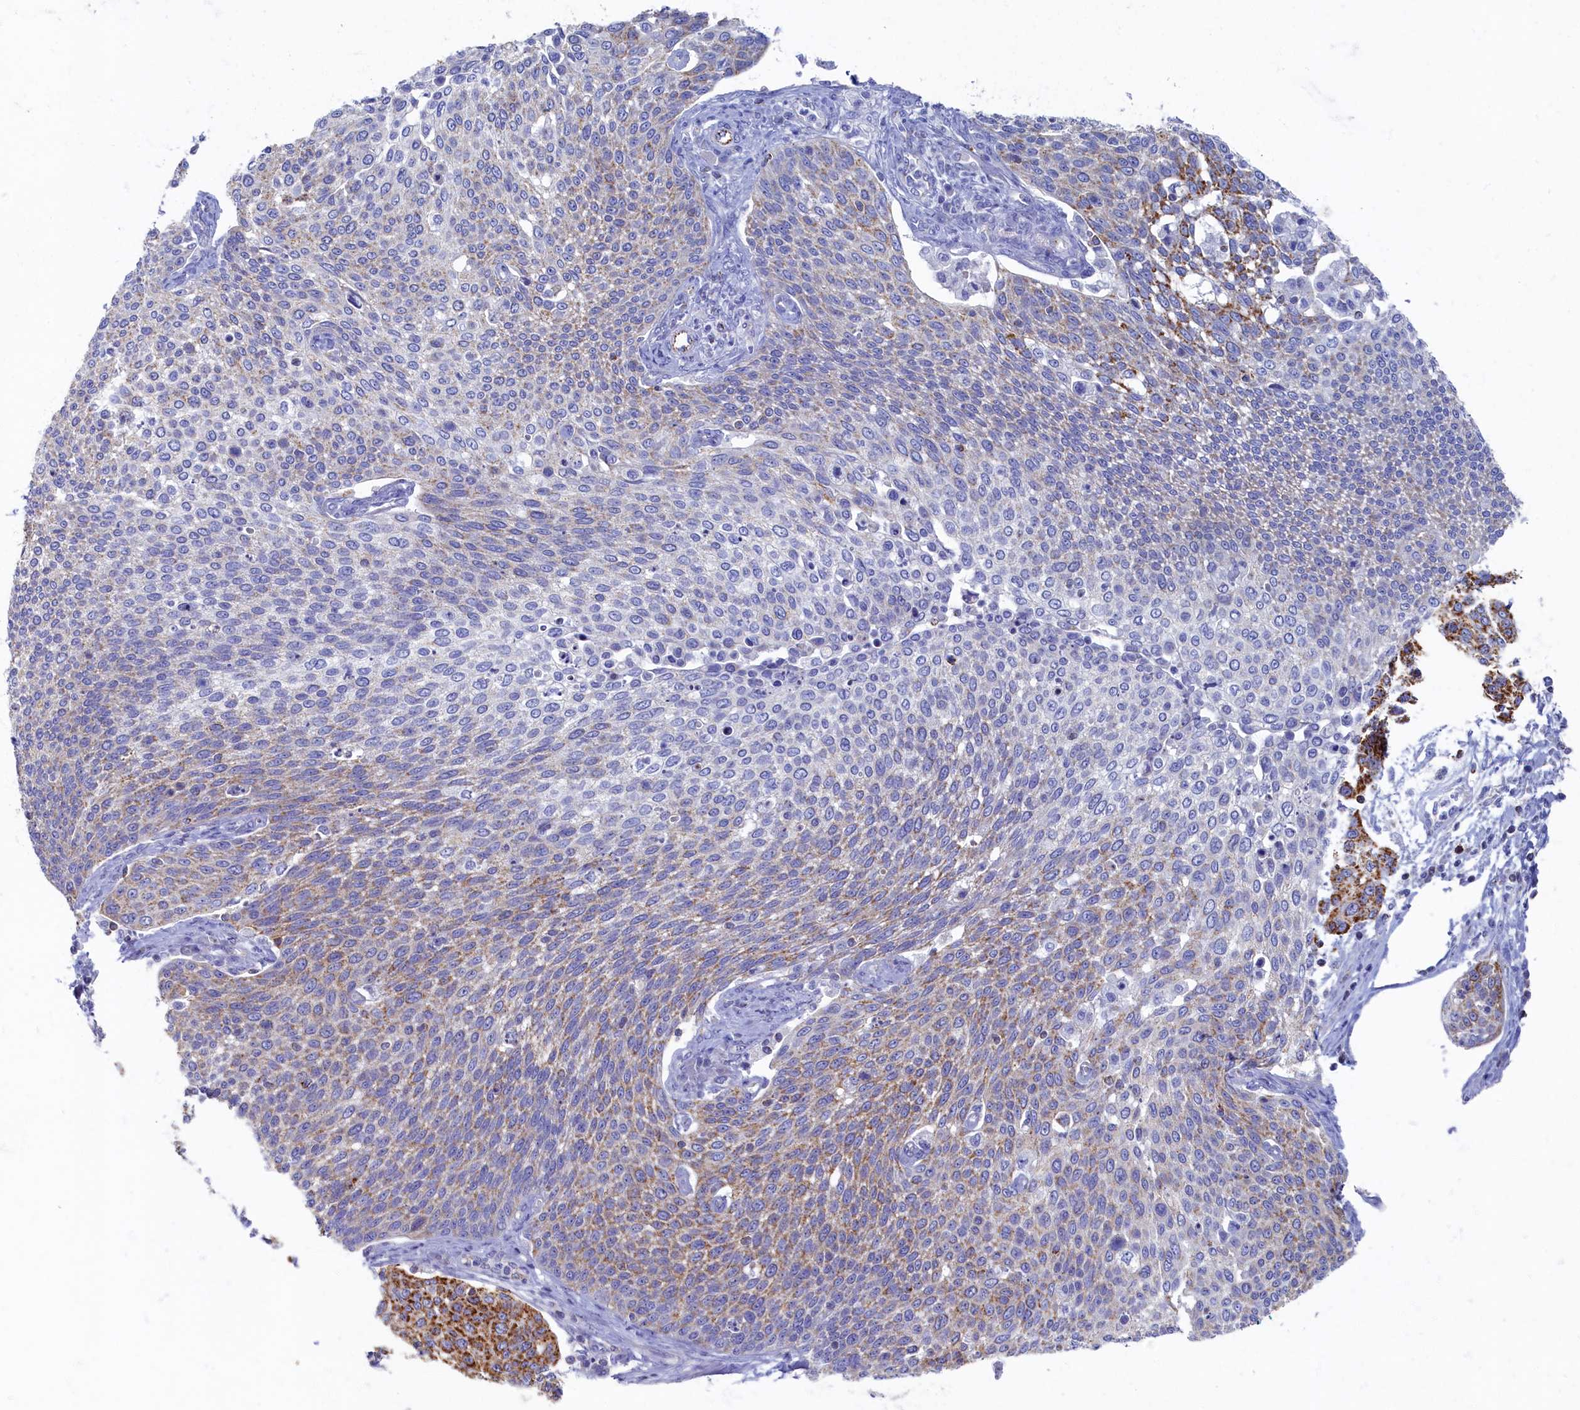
{"staining": {"intensity": "strong", "quantity": "25%-75%", "location": "cytoplasmic/membranous"}, "tissue": "cervical cancer", "cell_type": "Tumor cells", "image_type": "cancer", "snomed": [{"axis": "morphology", "description": "Squamous cell carcinoma, NOS"}, {"axis": "topography", "description": "Cervix"}], "caption": "IHC of cervical squamous cell carcinoma shows high levels of strong cytoplasmic/membranous staining in about 25%-75% of tumor cells. (brown staining indicates protein expression, while blue staining denotes nuclei).", "gene": "OCIAD2", "patient": {"sex": "female", "age": 34}}